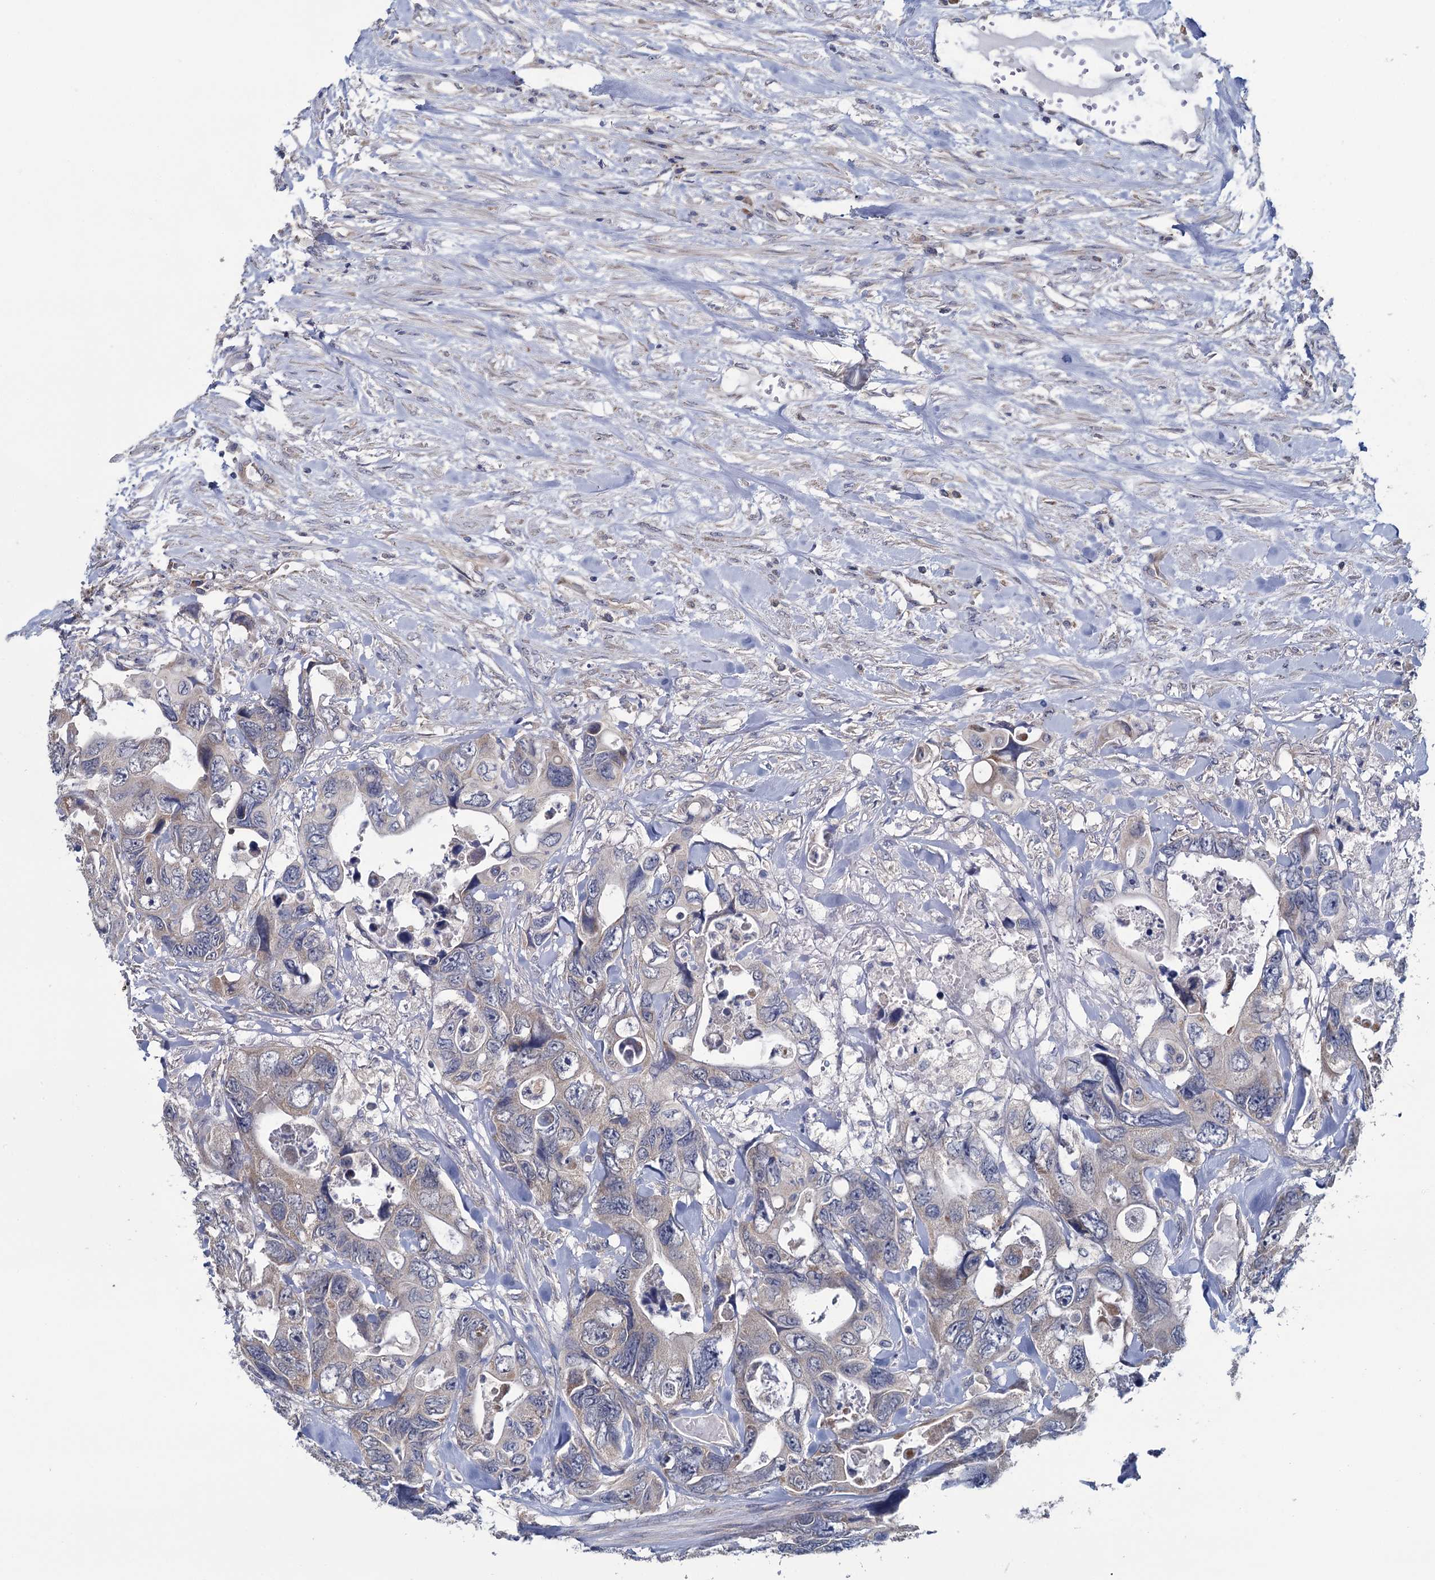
{"staining": {"intensity": "weak", "quantity": ">75%", "location": "cytoplasmic/membranous"}, "tissue": "colorectal cancer", "cell_type": "Tumor cells", "image_type": "cancer", "snomed": [{"axis": "morphology", "description": "Adenocarcinoma, NOS"}, {"axis": "topography", "description": "Rectum"}], "caption": "Colorectal adenocarcinoma tissue demonstrates weak cytoplasmic/membranous expression in about >75% of tumor cells, visualized by immunohistochemistry.", "gene": "GSTM2", "patient": {"sex": "male", "age": 57}}